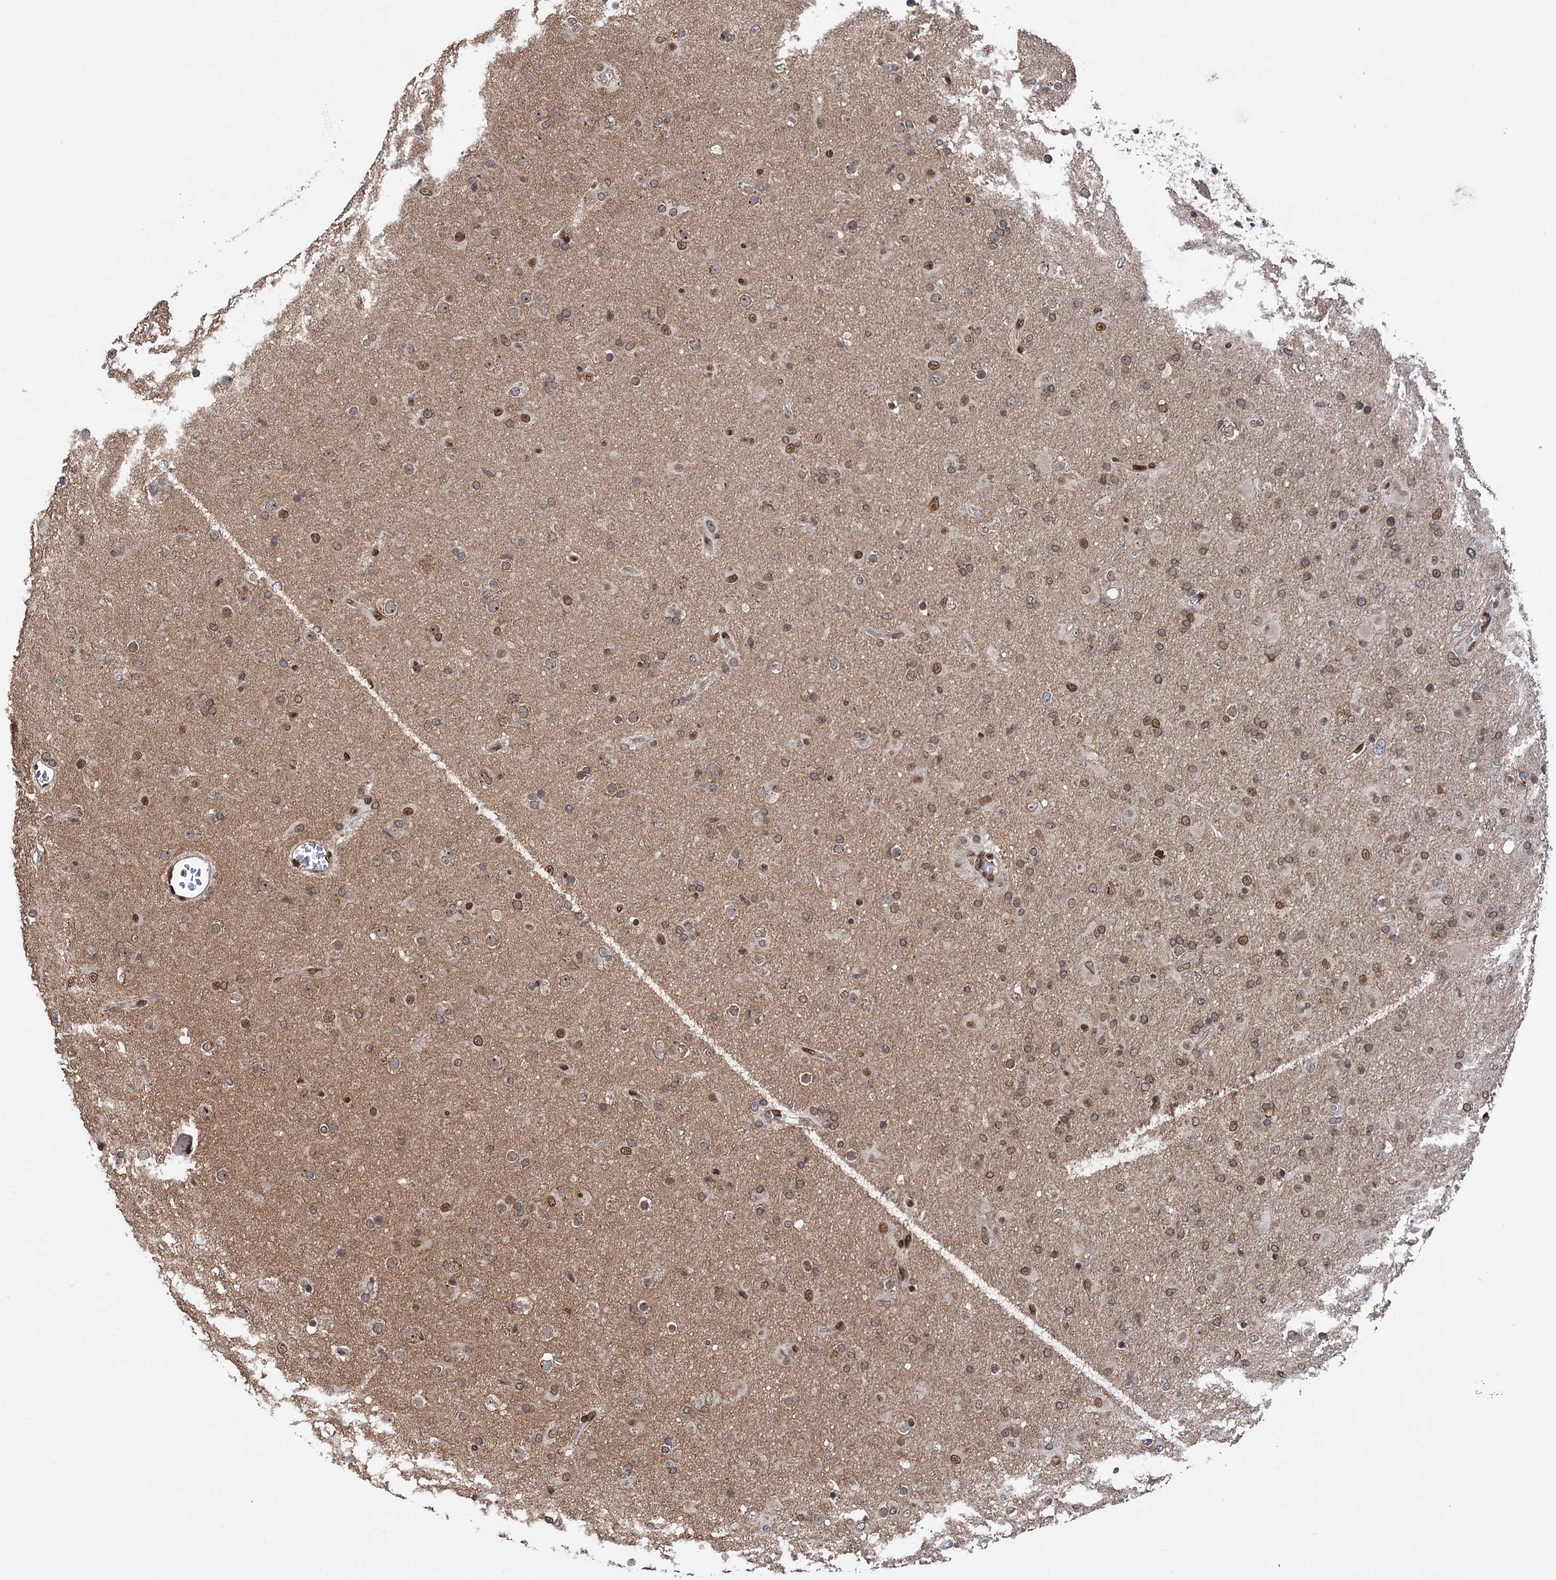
{"staining": {"intensity": "moderate", "quantity": "25%-75%", "location": "nuclear"}, "tissue": "glioma", "cell_type": "Tumor cells", "image_type": "cancer", "snomed": [{"axis": "morphology", "description": "Glioma, malignant, Low grade"}, {"axis": "topography", "description": "Brain"}], "caption": "High-magnification brightfield microscopy of malignant low-grade glioma stained with DAB (3,3'-diaminobenzidine) (brown) and counterstained with hematoxylin (blue). tumor cells exhibit moderate nuclear expression is appreciated in approximately25%-75% of cells.", "gene": "MESD", "patient": {"sex": "male", "age": 65}}